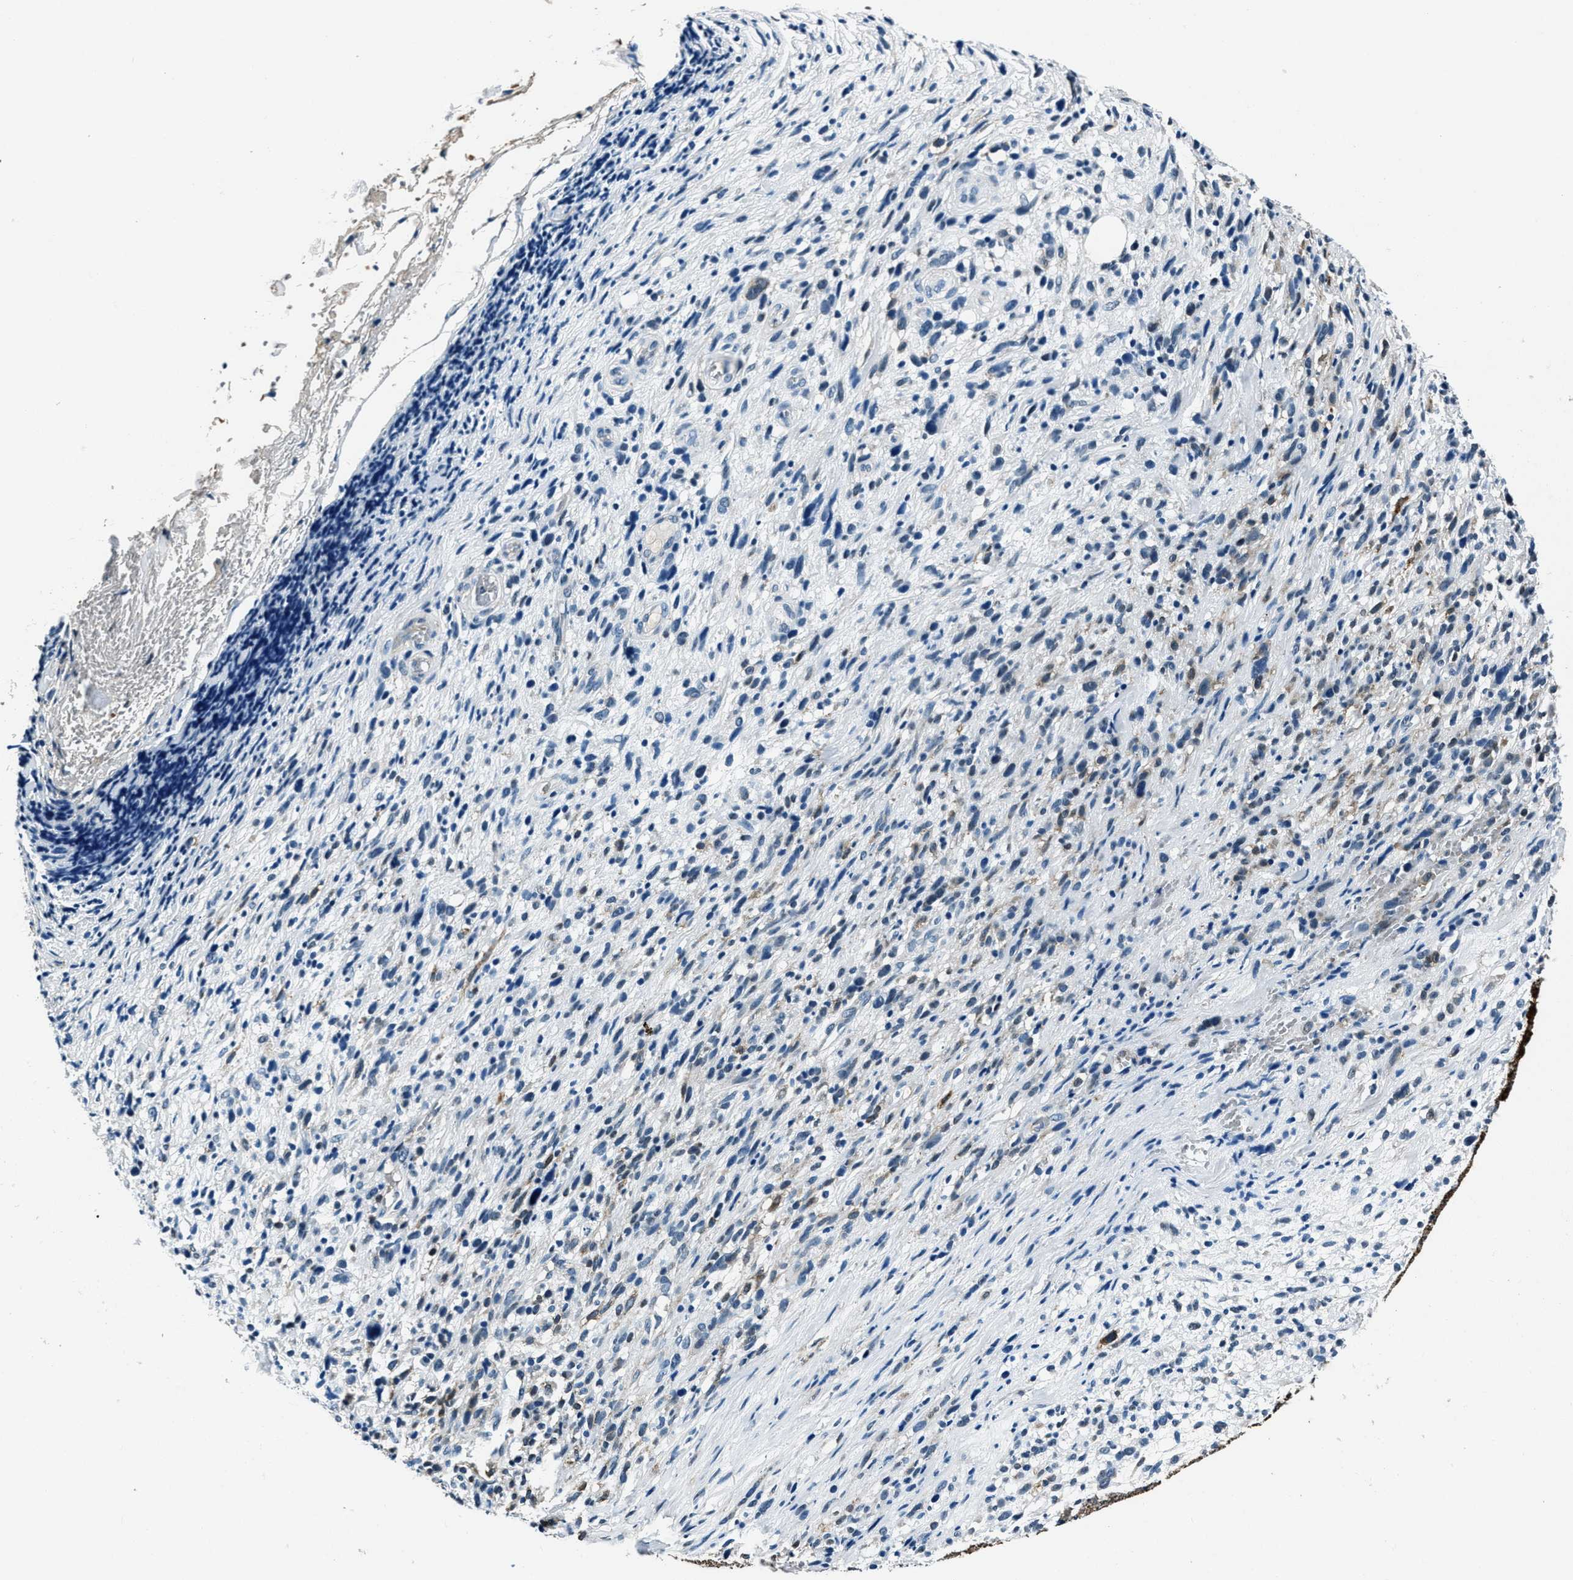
{"staining": {"intensity": "weak", "quantity": "<25%", "location": "cytoplasmic/membranous"}, "tissue": "melanoma", "cell_type": "Tumor cells", "image_type": "cancer", "snomed": [{"axis": "morphology", "description": "Malignant melanoma, NOS"}, {"axis": "topography", "description": "Skin"}], "caption": "High power microscopy micrograph of an immunohistochemistry (IHC) histopathology image of malignant melanoma, revealing no significant staining in tumor cells. Brightfield microscopy of IHC stained with DAB (brown) and hematoxylin (blue), captured at high magnification.", "gene": "PTPDC1", "patient": {"sex": "female", "age": 55}}